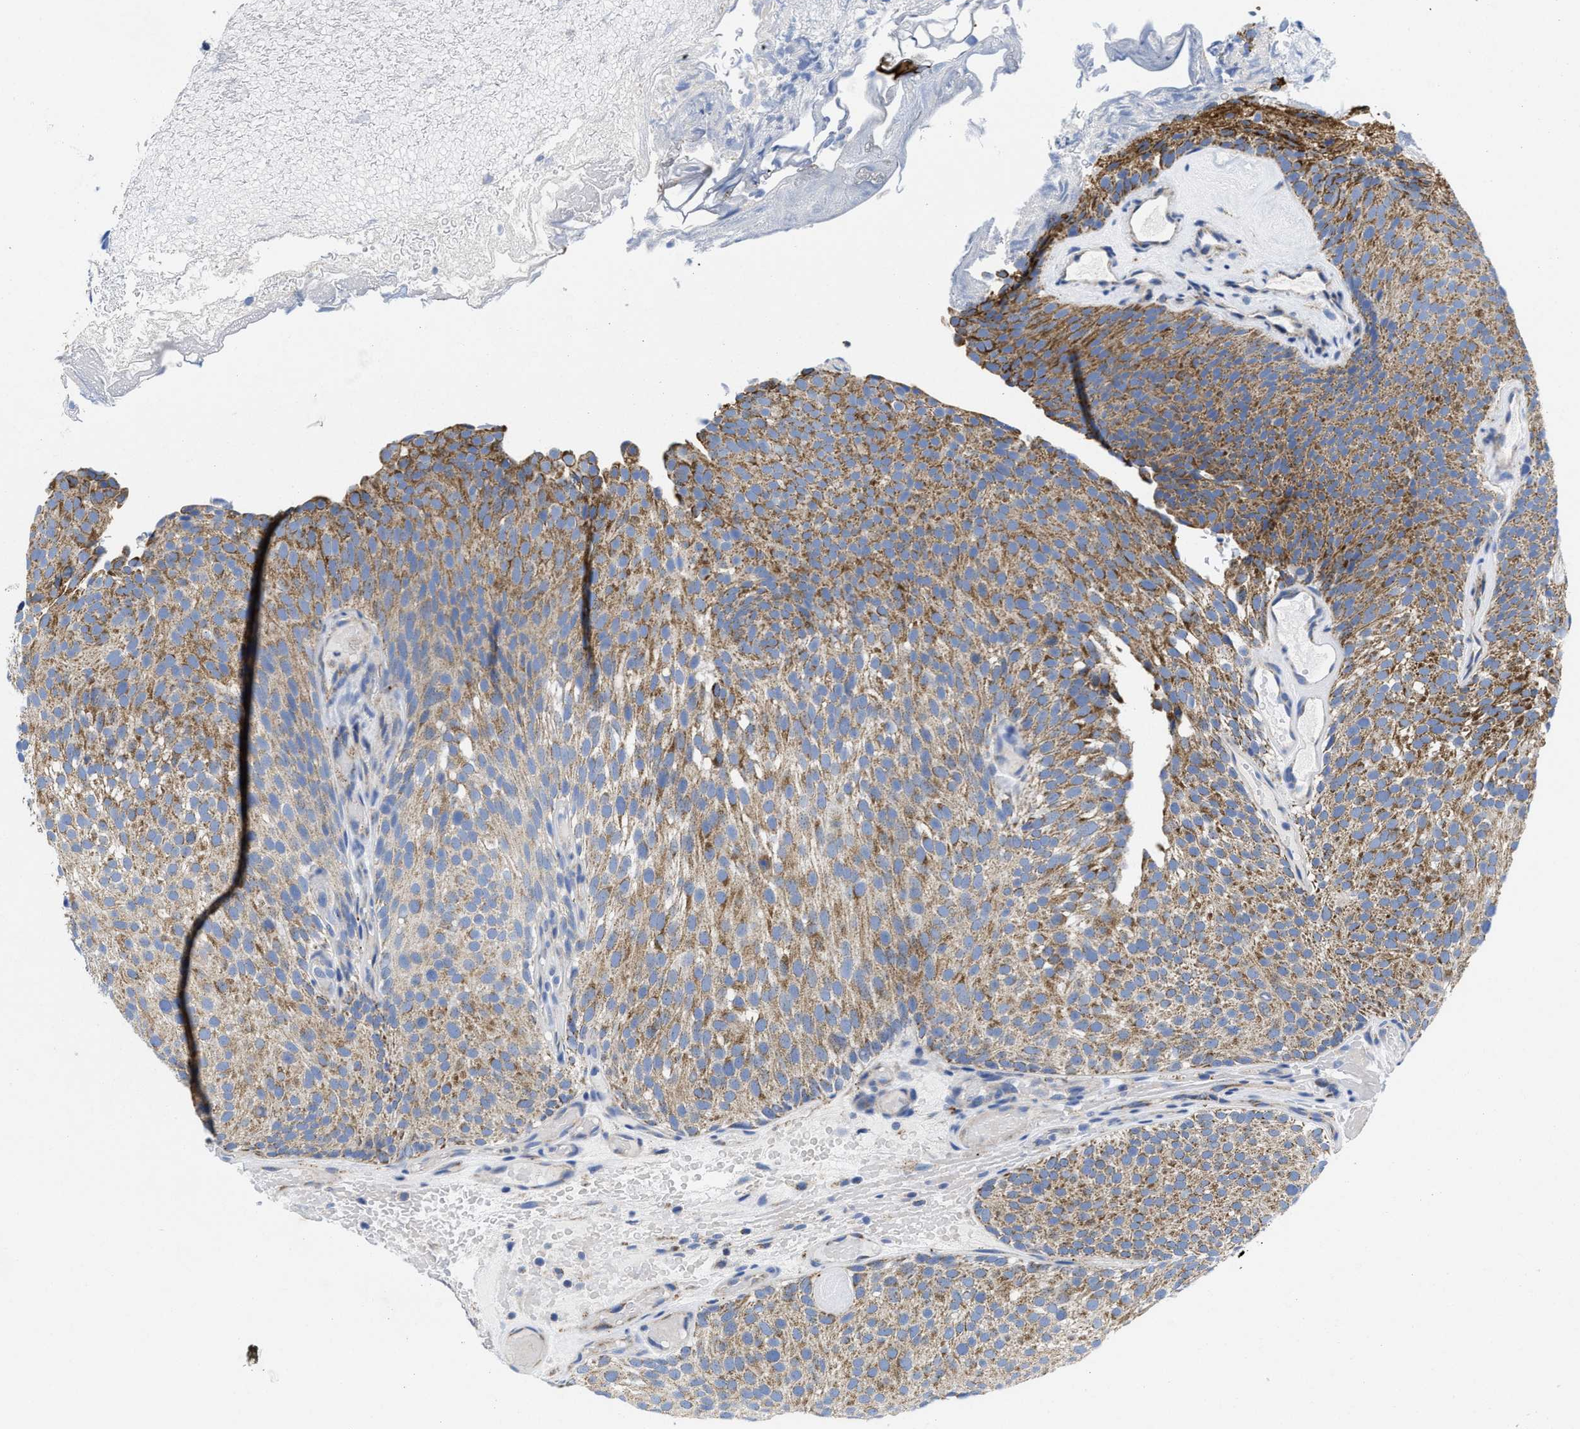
{"staining": {"intensity": "moderate", "quantity": ">75%", "location": "cytoplasmic/membranous"}, "tissue": "urothelial cancer", "cell_type": "Tumor cells", "image_type": "cancer", "snomed": [{"axis": "morphology", "description": "Urothelial carcinoma, Low grade"}, {"axis": "topography", "description": "Urinary bladder"}], "caption": "Immunohistochemistry staining of low-grade urothelial carcinoma, which demonstrates medium levels of moderate cytoplasmic/membranous positivity in about >75% of tumor cells indicating moderate cytoplasmic/membranous protein staining. The staining was performed using DAB (3,3'-diaminobenzidine) (brown) for protein detection and nuclei were counterstained in hematoxylin (blue).", "gene": "TBRG4", "patient": {"sex": "male", "age": 78}}